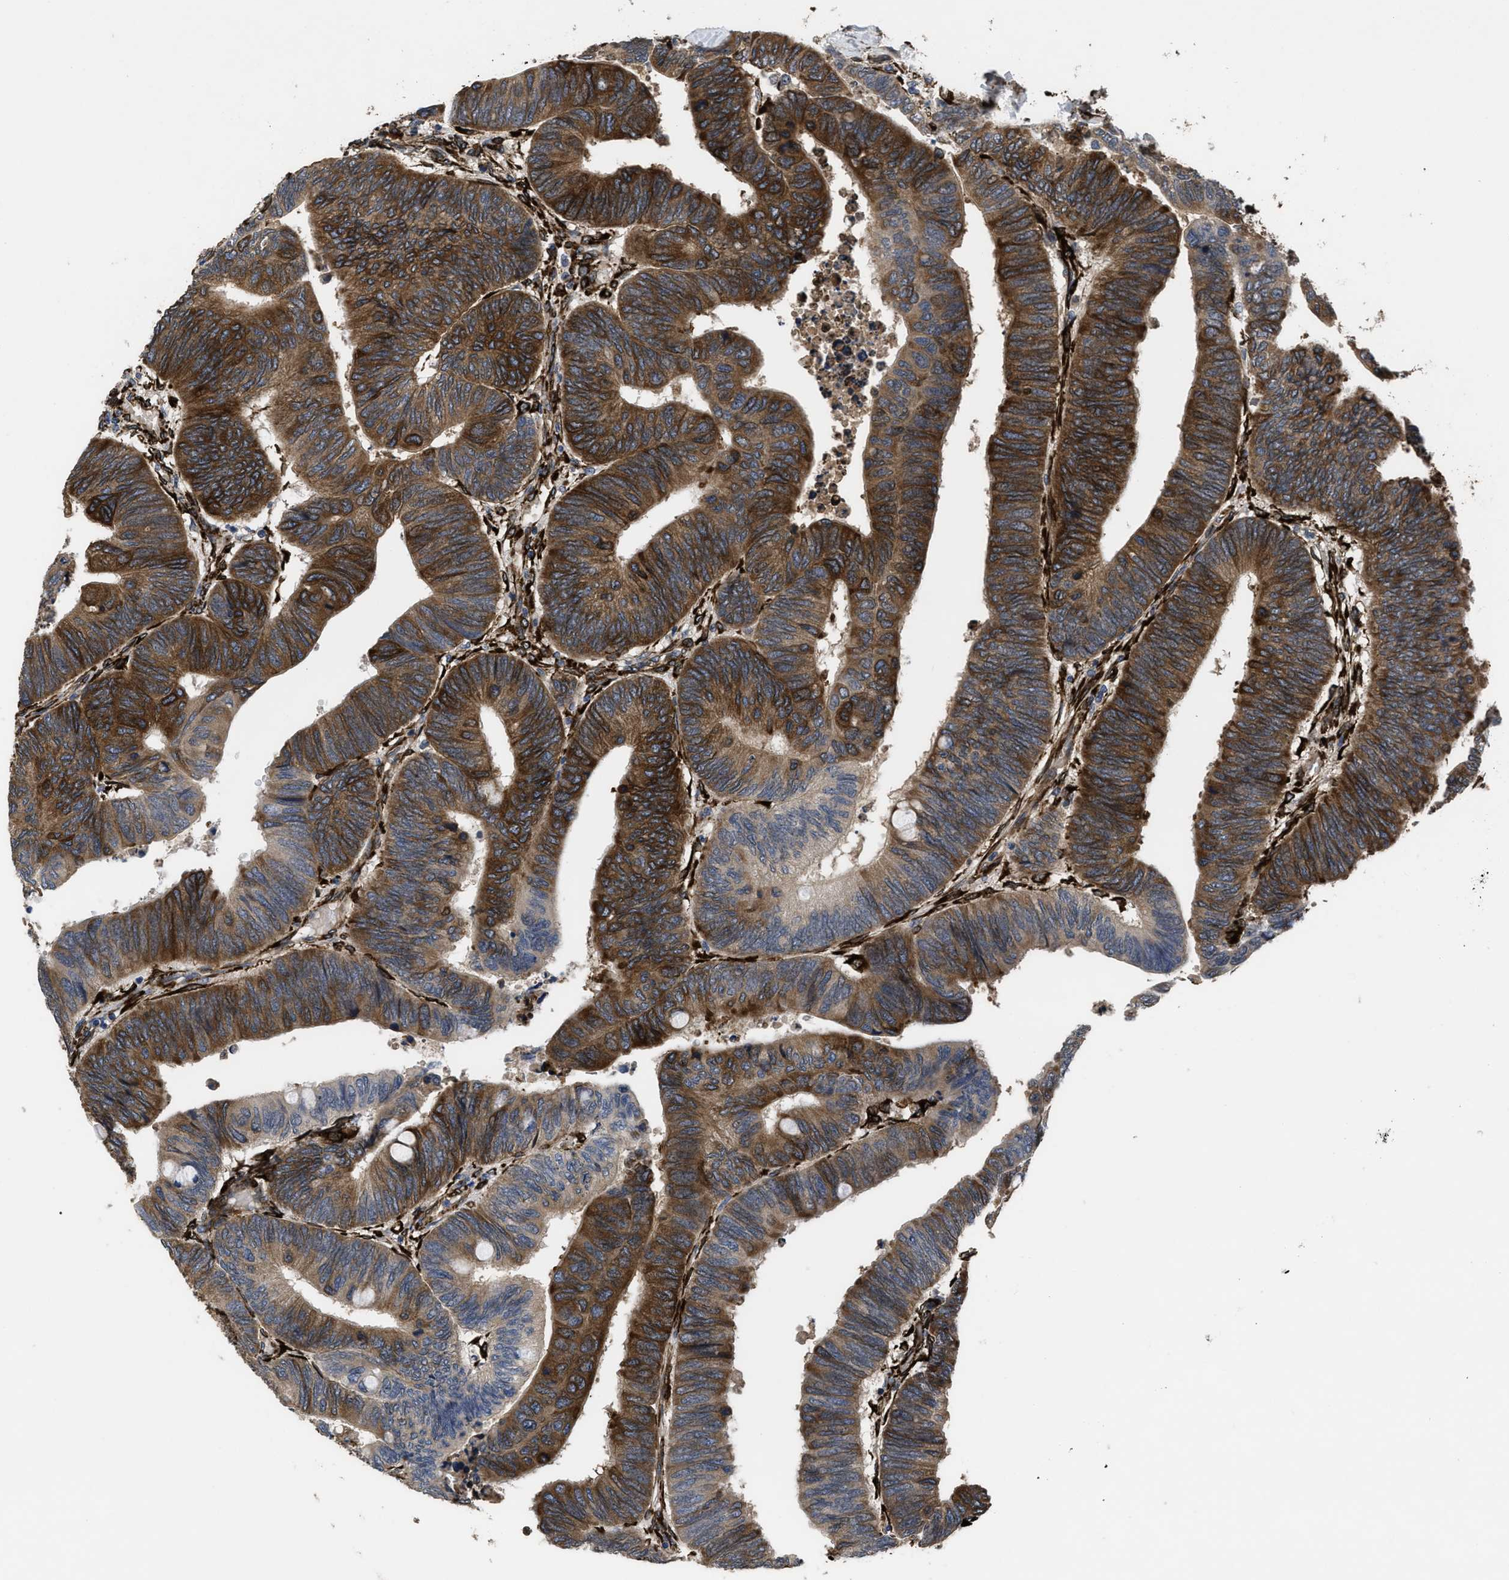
{"staining": {"intensity": "strong", "quantity": "25%-75%", "location": "cytoplasmic/membranous"}, "tissue": "colorectal cancer", "cell_type": "Tumor cells", "image_type": "cancer", "snomed": [{"axis": "morphology", "description": "Normal tissue, NOS"}, {"axis": "morphology", "description": "Adenocarcinoma, NOS"}, {"axis": "topography", "description": "Rectum"}, {"axis": "topography", "description": "Peripheral nerve tissue"}], "caption": "DAB immunohistochemical staining of colorectal adenocarcinoma shows strong cytoplasmic/membranous protein positivity in about 25%-75% of tumor cells.", "gene": "SQLE", "patient": {"sex": "male", "age": 92}}